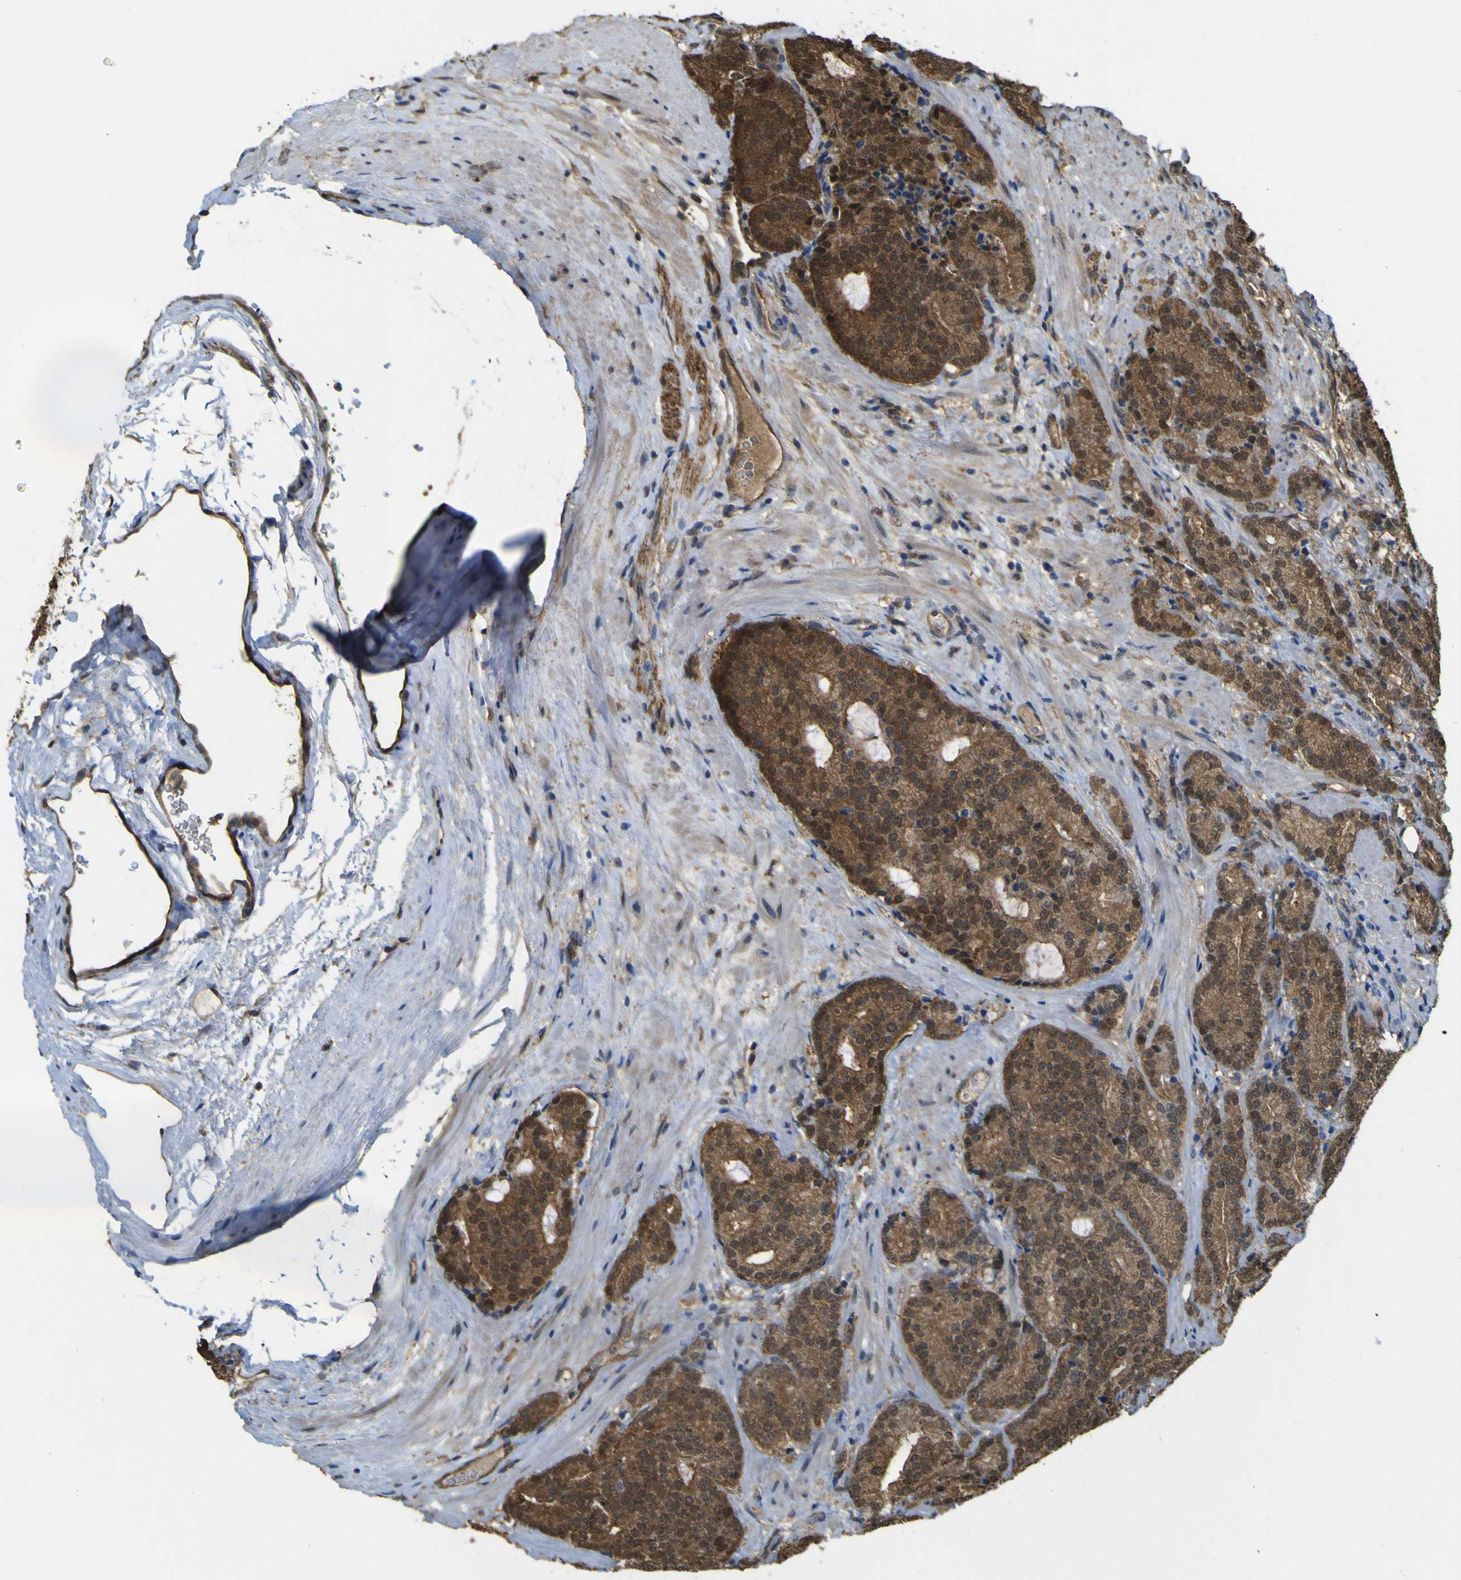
{"staining": {"intensity": "strong", "quantity": ">75%", "location": "cytoplasmic/membranous,nuclear"}, "tissue": "prostate cancer", "cell_type": "Tumor cells", "image_type": "cancer", "snomed": [{"axis": "morphology", "description": "Adenocarcinoma, High grade"}, {"axis": "topography", "description": "Prostate"}], "caption": "Immunohistochemistry (IHC) image of neoplastic tissue: human prostate cancer (high-grade adenocarcinoma) stained using immunohistochemistry (IHC) demonstrates high levels of strong protein expression localized specifically in the cytoplasmic/membranous and nuclear of tumor cells, appearing as a cytoplasmic/membranous and nuclear brown color.", "gene": "YWHAG", "patient": {"sex": "male", "age": 61}}